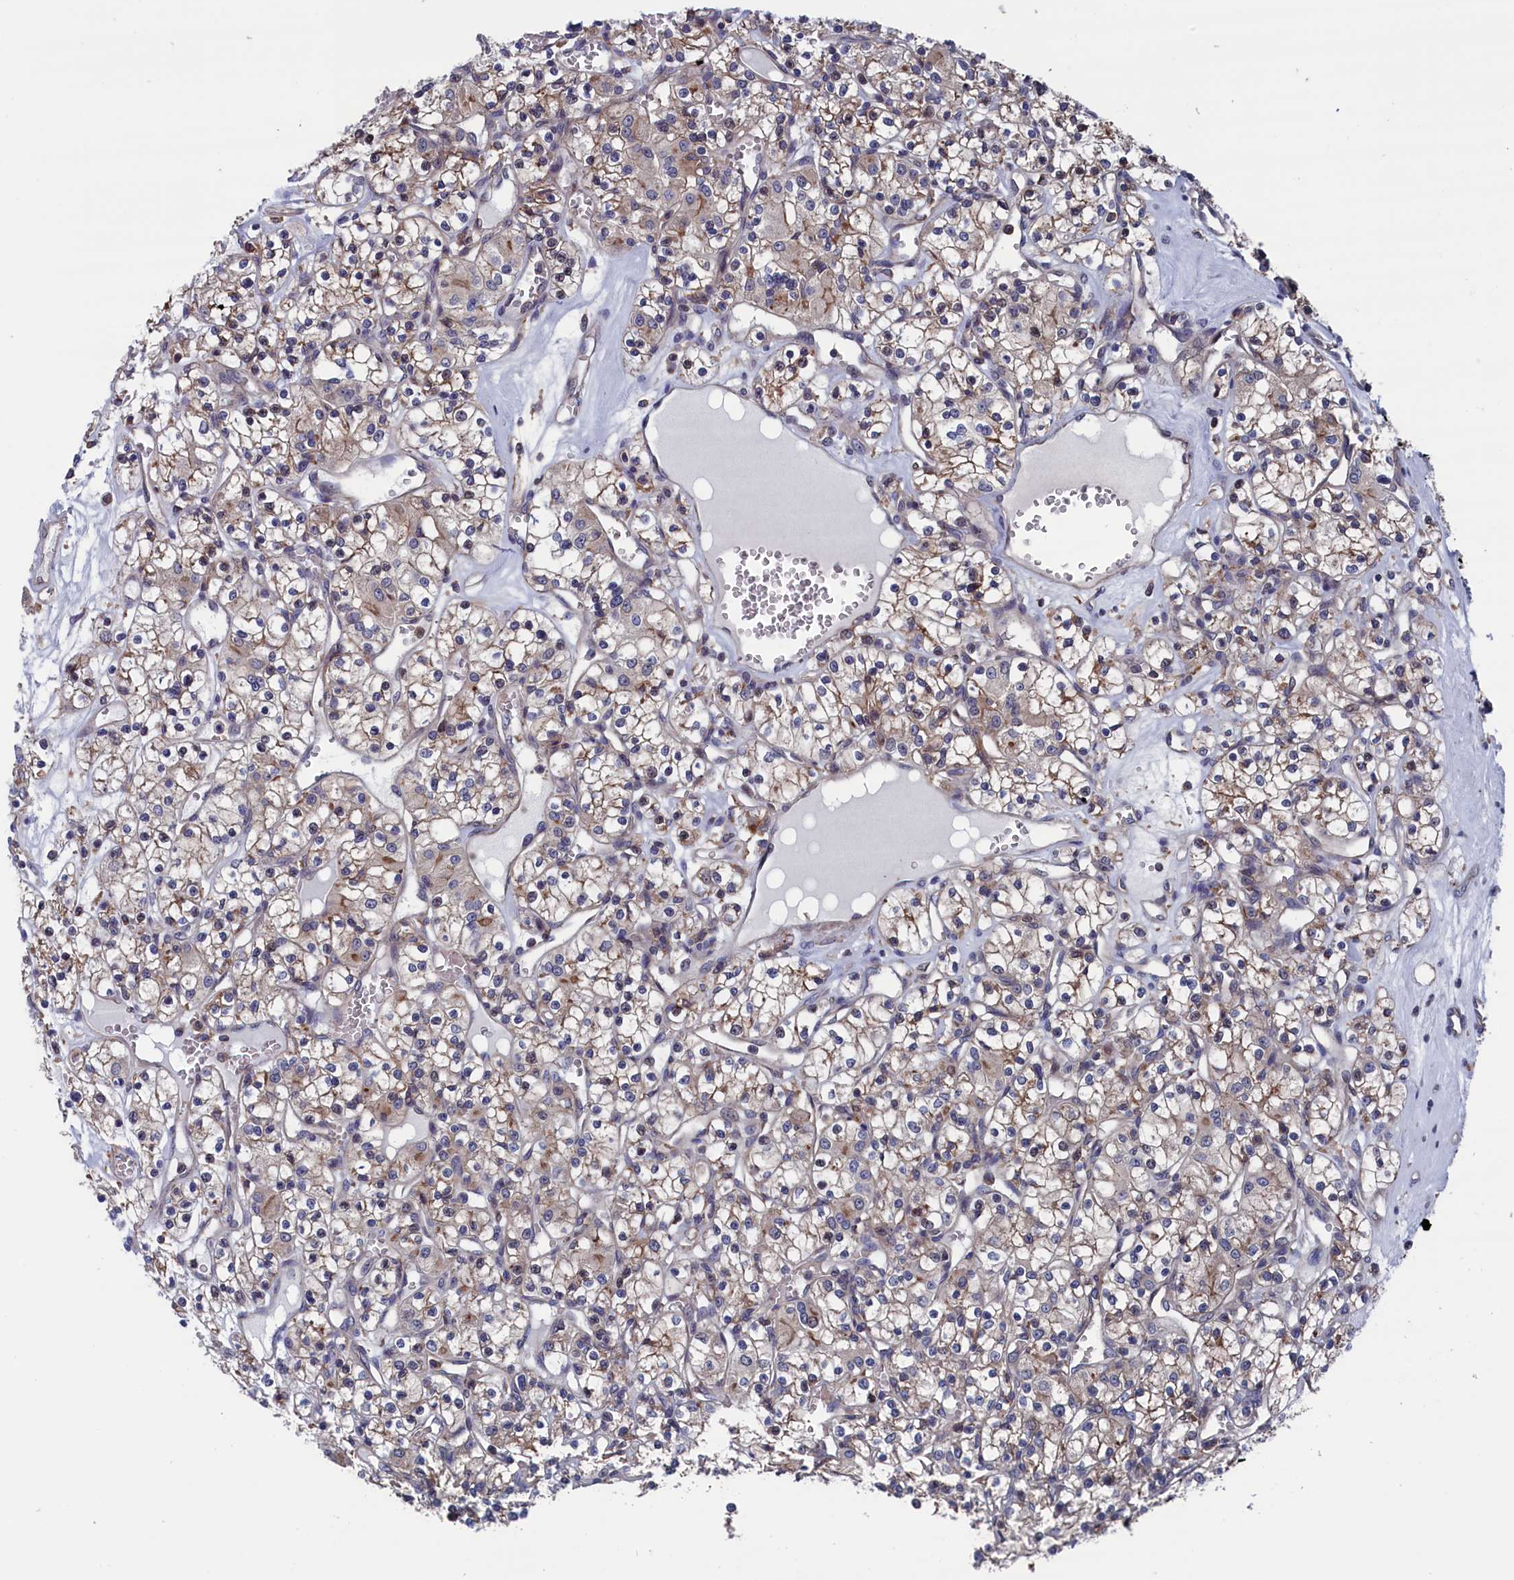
{"staining": {"intensity": "weak", "quantity": "25%-75%", "location": "cytoplasmic/membranous"}, "tissue": "renal cancer", "cell_type": "Tumor cells", "image_type": "cancer", "snomed": [{"axis": "morphology", "description": "Adenocarcinoma, NOS"}, {"axis": "topography", "description": "Kidney"}], "caption": "Immunohistochemical staining of renal cancer shows low levels of weak cytoplasmic/membranous positivity in about 25%-75% of tumor cells. (Brightfield microscopy of DAB IHC at high magnification).", "gene": "SPATA13", "patient": {"sex": "female", "age": 59}}